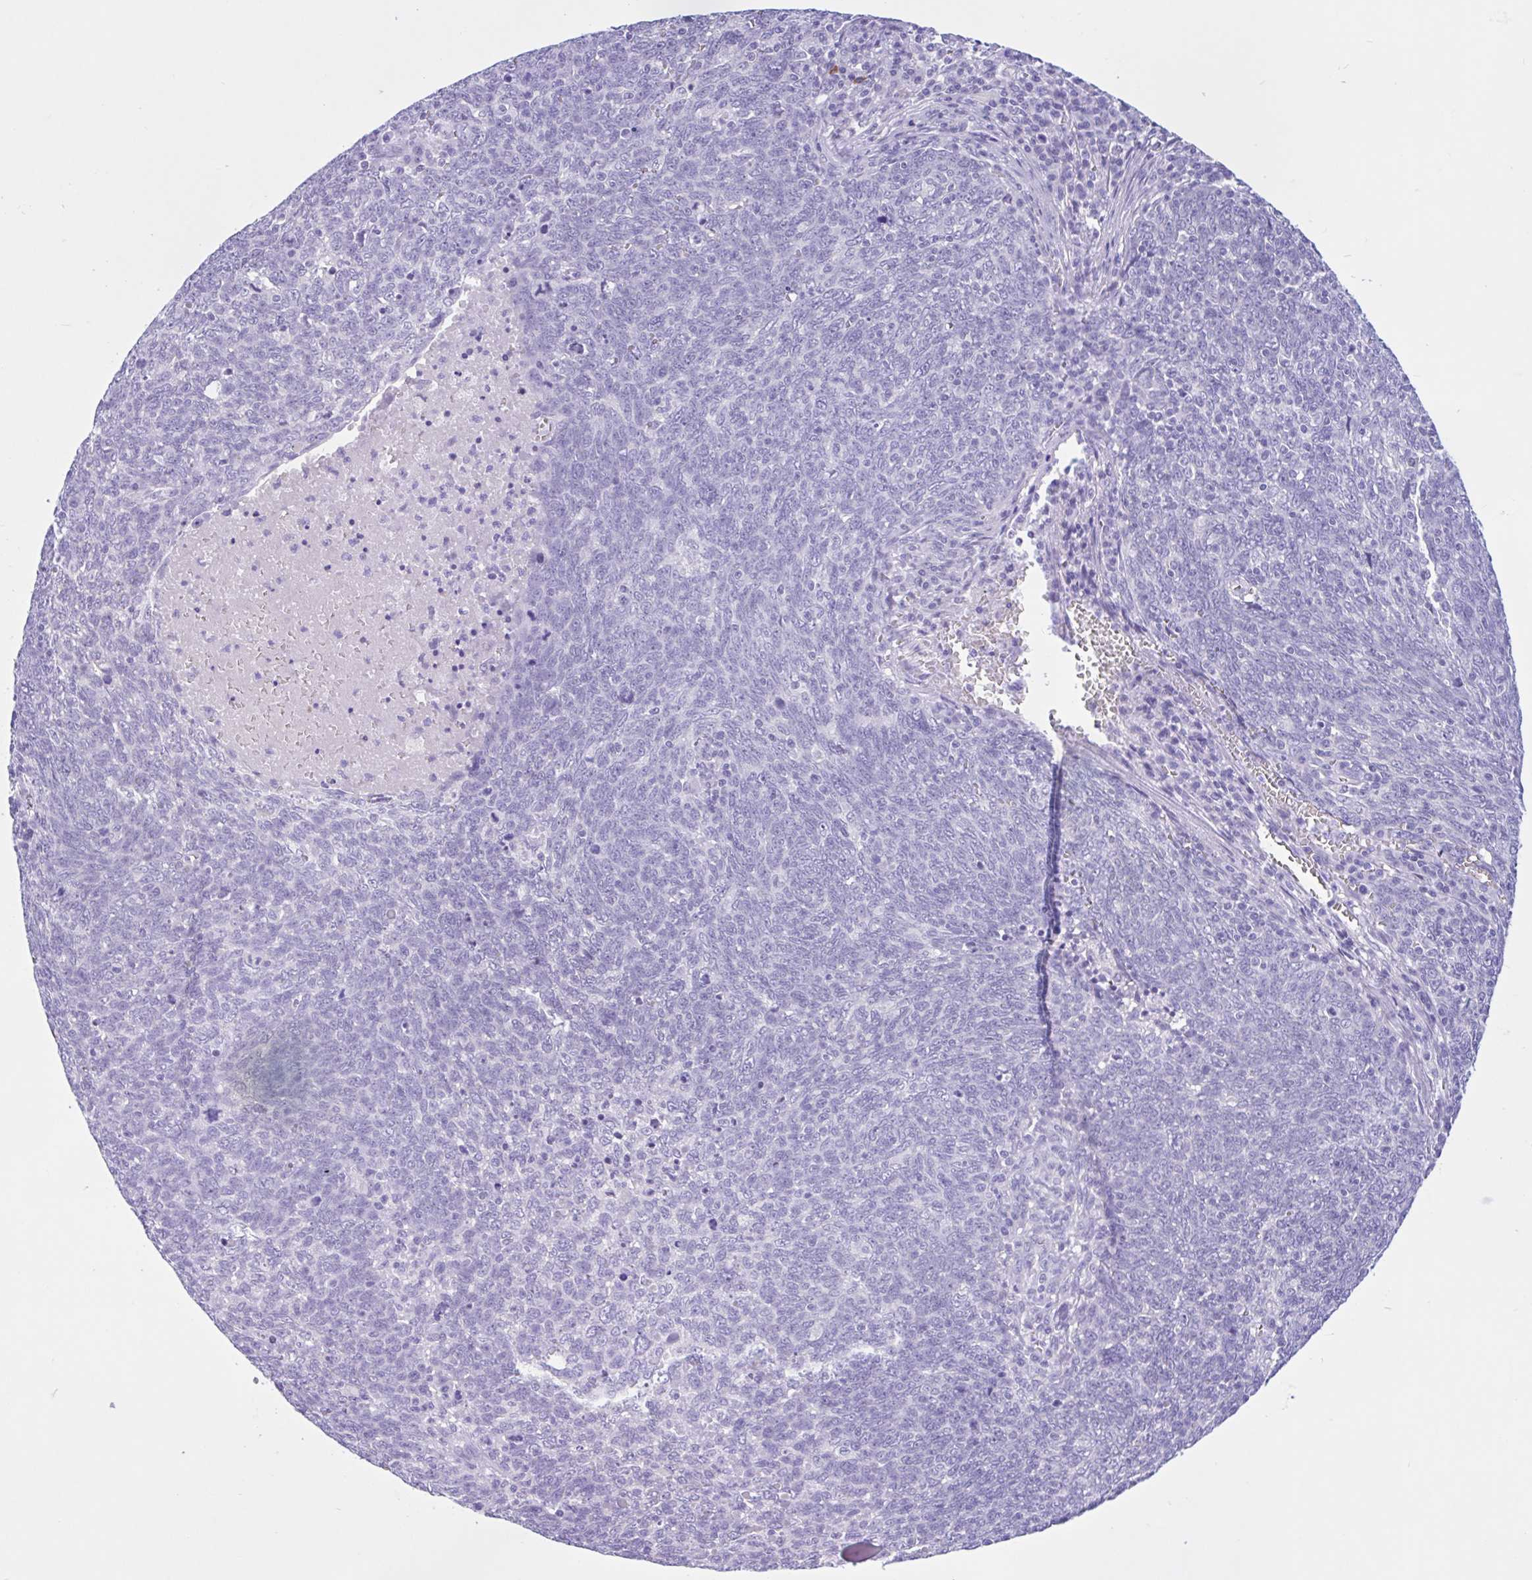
{"staining": {"intensity": "negative", "quantity": "none", "location": "none"}, "tissue": "lung cancer", "cell_type": "Tumor cells", "image_type": "cancer", "snomed": [{"axis": "morphology", "description": "Squamous cell carcinoma, NOS"}, {"axis": "topography", "description": "Lung"}], "caption": "Squamous cell carcinoma (lung) was stained to show a protein in brown. There is no significant positivity in tumor cells.", "gene": "ZNF319", "patient": {"sex": "female", "age": 72}}